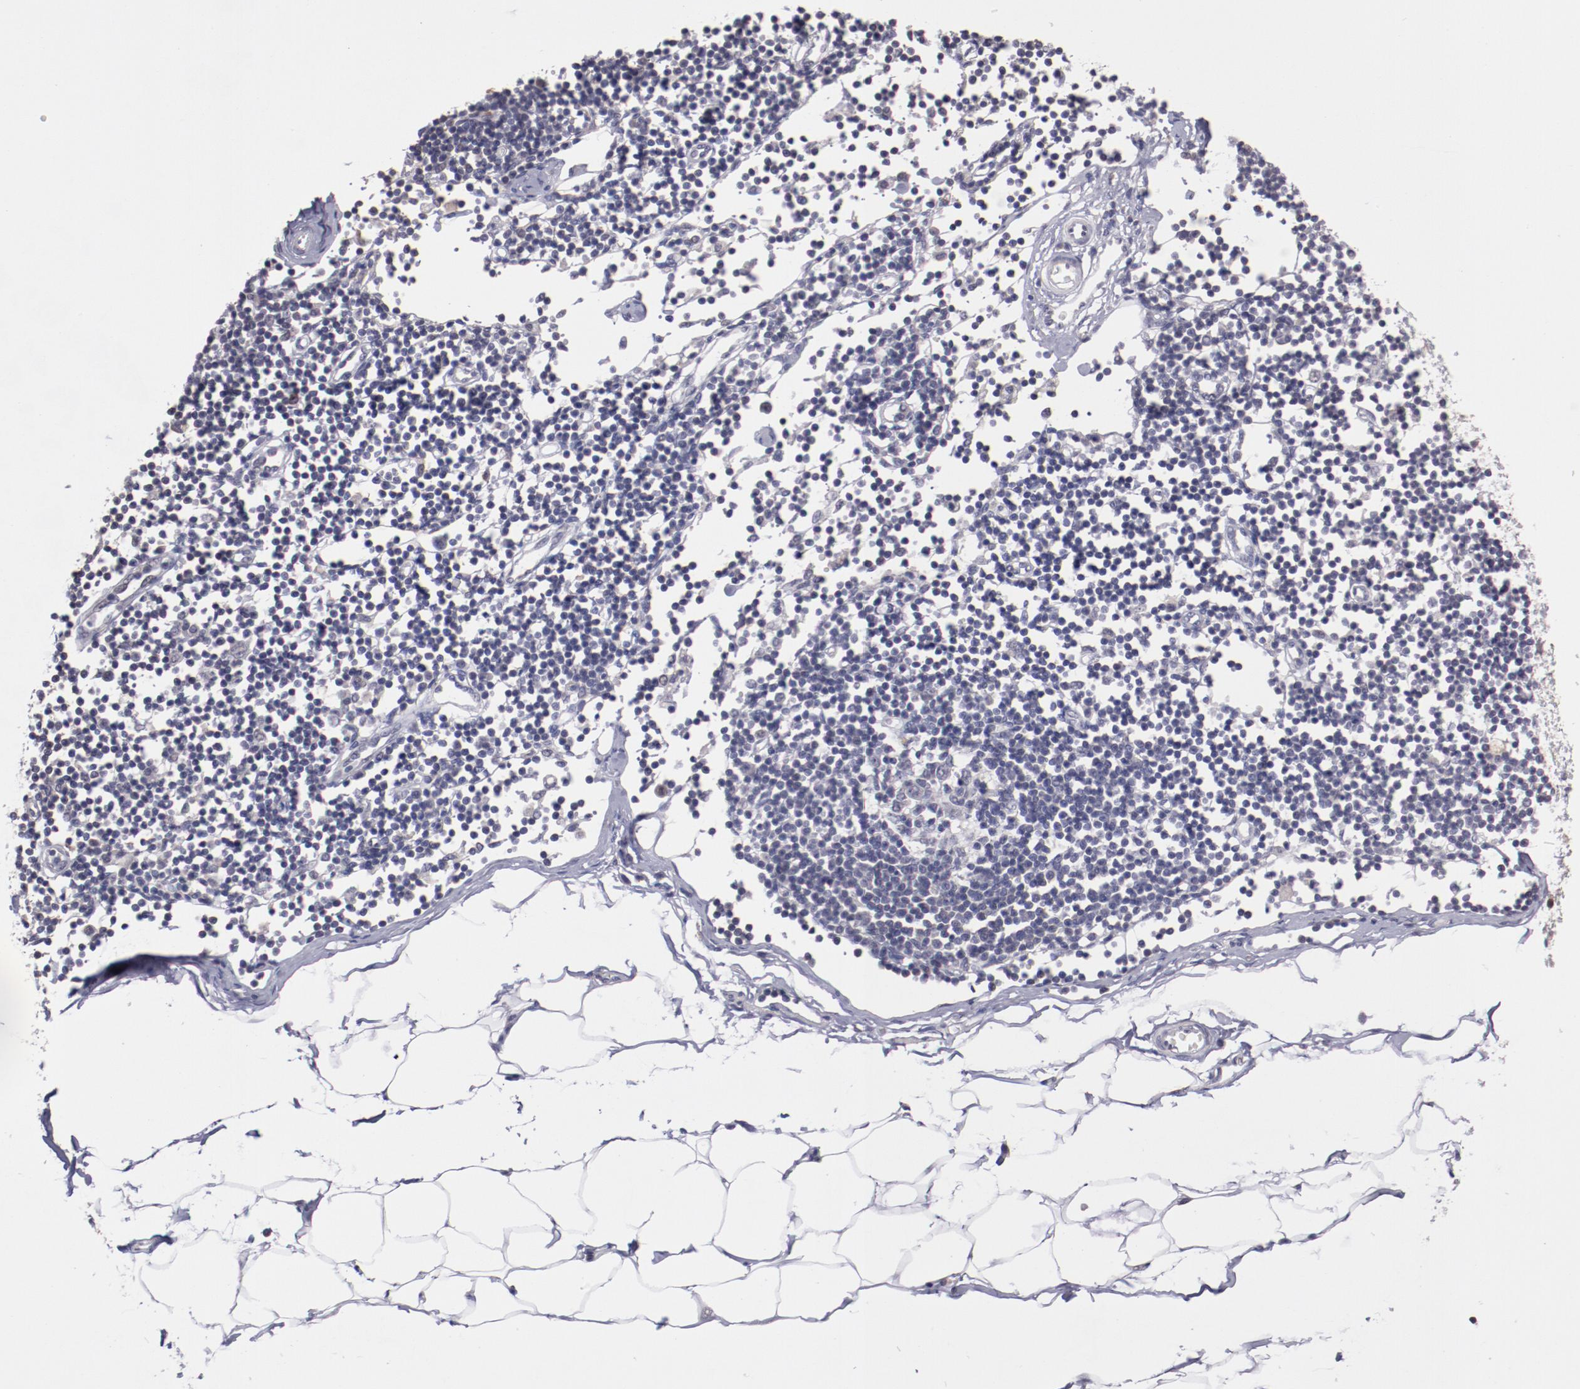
{"staining": {"intensity": "negative", "quantity": "none", "location": "none"}, "tissue": "adipose tissue", "cell_type": "Adipocytes", "image_type": "normal", "snomed": [{"axis": "morphology", "description": "Normal tissue, NOS"}, {"axis": "morphology", "description": "Adenocarcinoma, NOS"}, {"axis": "topography", "description": "Colon"}, {"axis": "topography", "description": "Peripheral nerve tissue"}], "caption": "IHC image of normal human adipose tissue stained for a protein (brown), which exhibits no staining in adipocytes. (DAB (3,3'-diaminobenzidine) IHC with hematoxylin counter stain).", "gene": "NRXN3", "patient": {"sex": "male", "age": 14}}